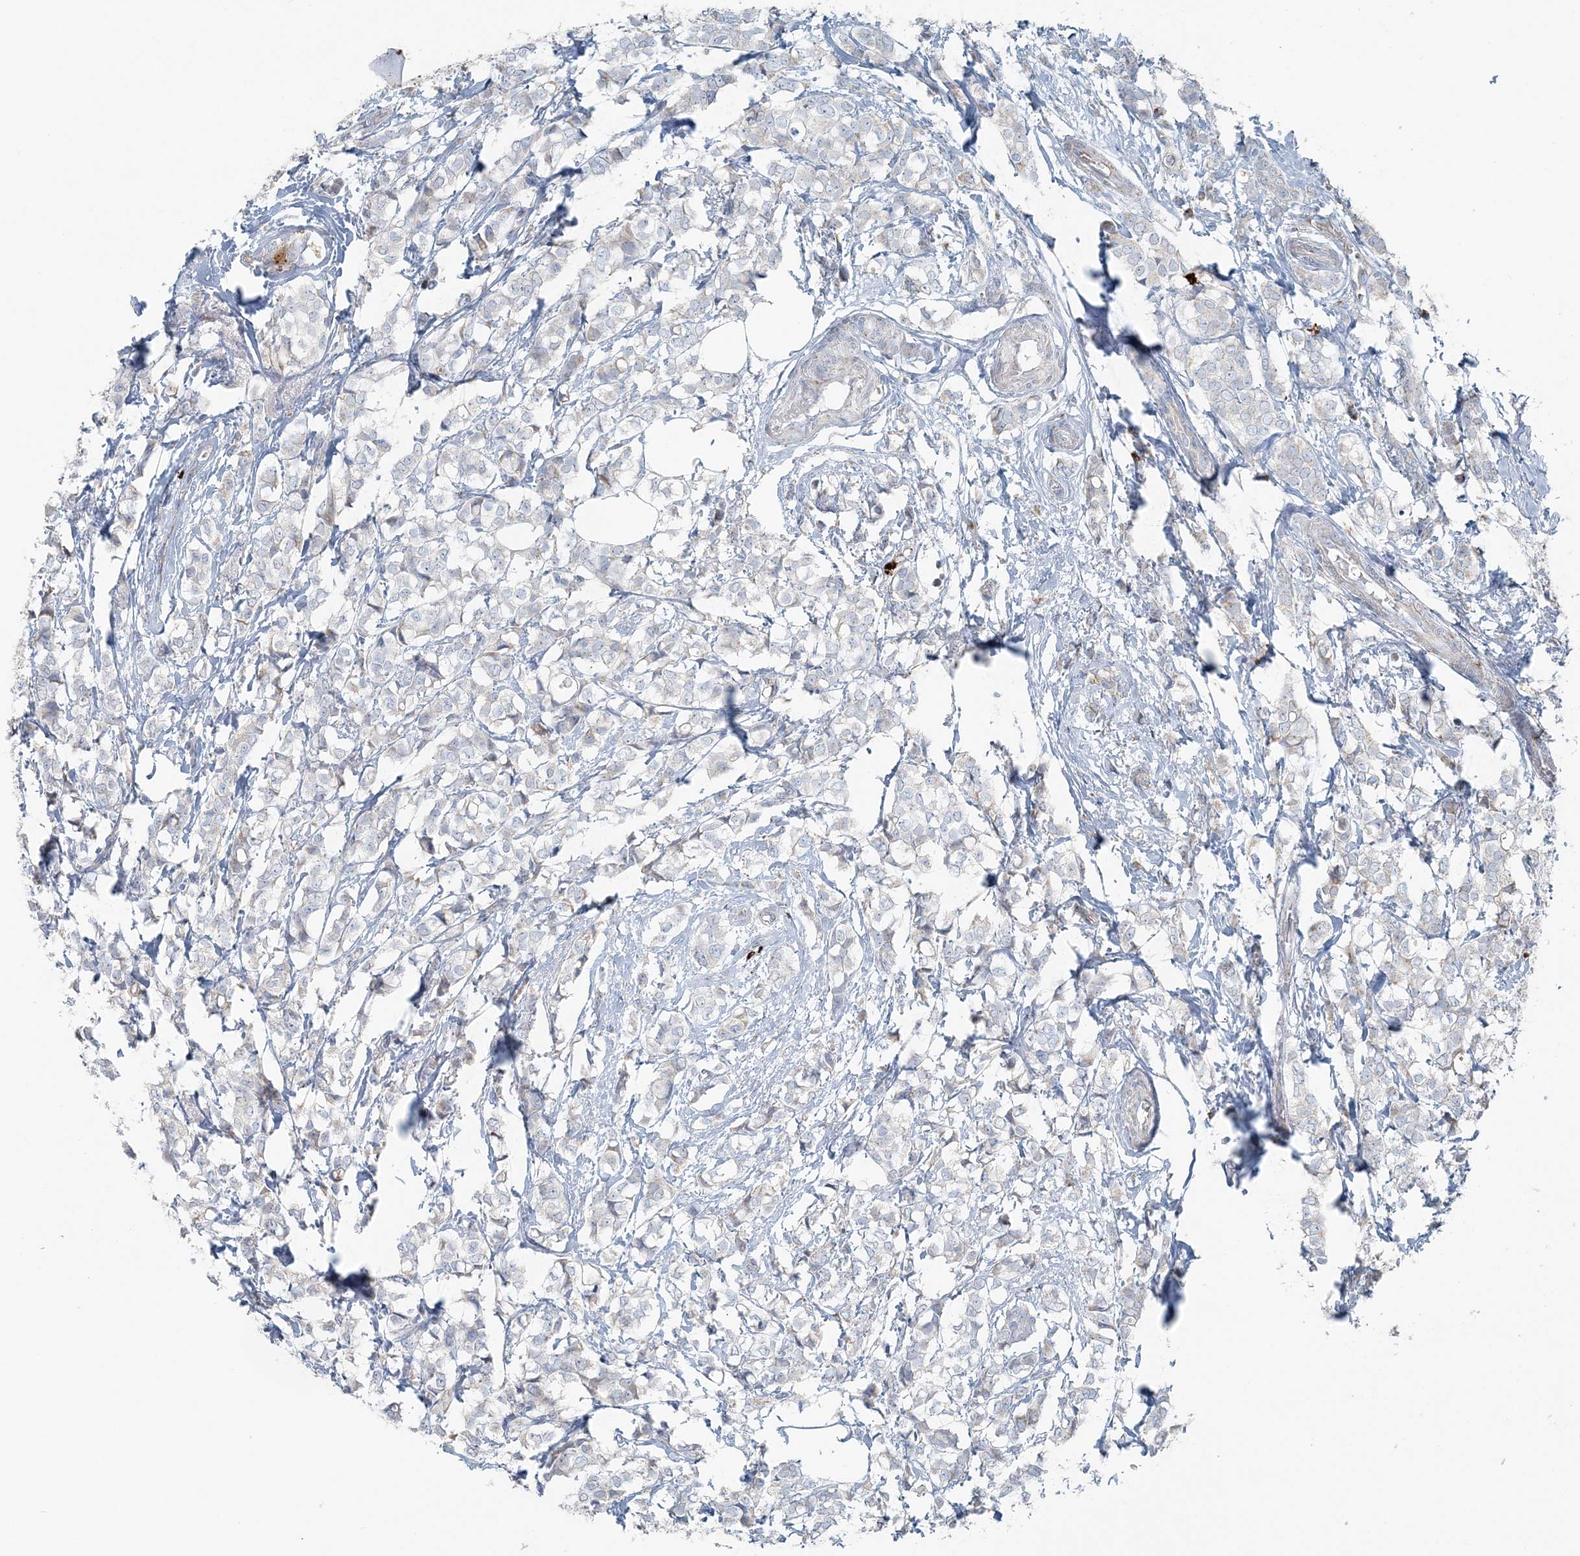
{"staining": {"intensity": "negative", "quantity": "none", "location": "none"}, "tissue": "breast cancer", "cell_type": "Tumor cells", "image_type": "cancer", "snomed": [{"axis": "morphology", "description": "Lobular carcinoma"}, {"axis": "topography", "description": "Breast"}], "caption": "Tumor cells show no significant protein staining in lobular carcinoma (breast).", "gene": "SLC22A16", "patient": {"sex": "female", "age": 60}}